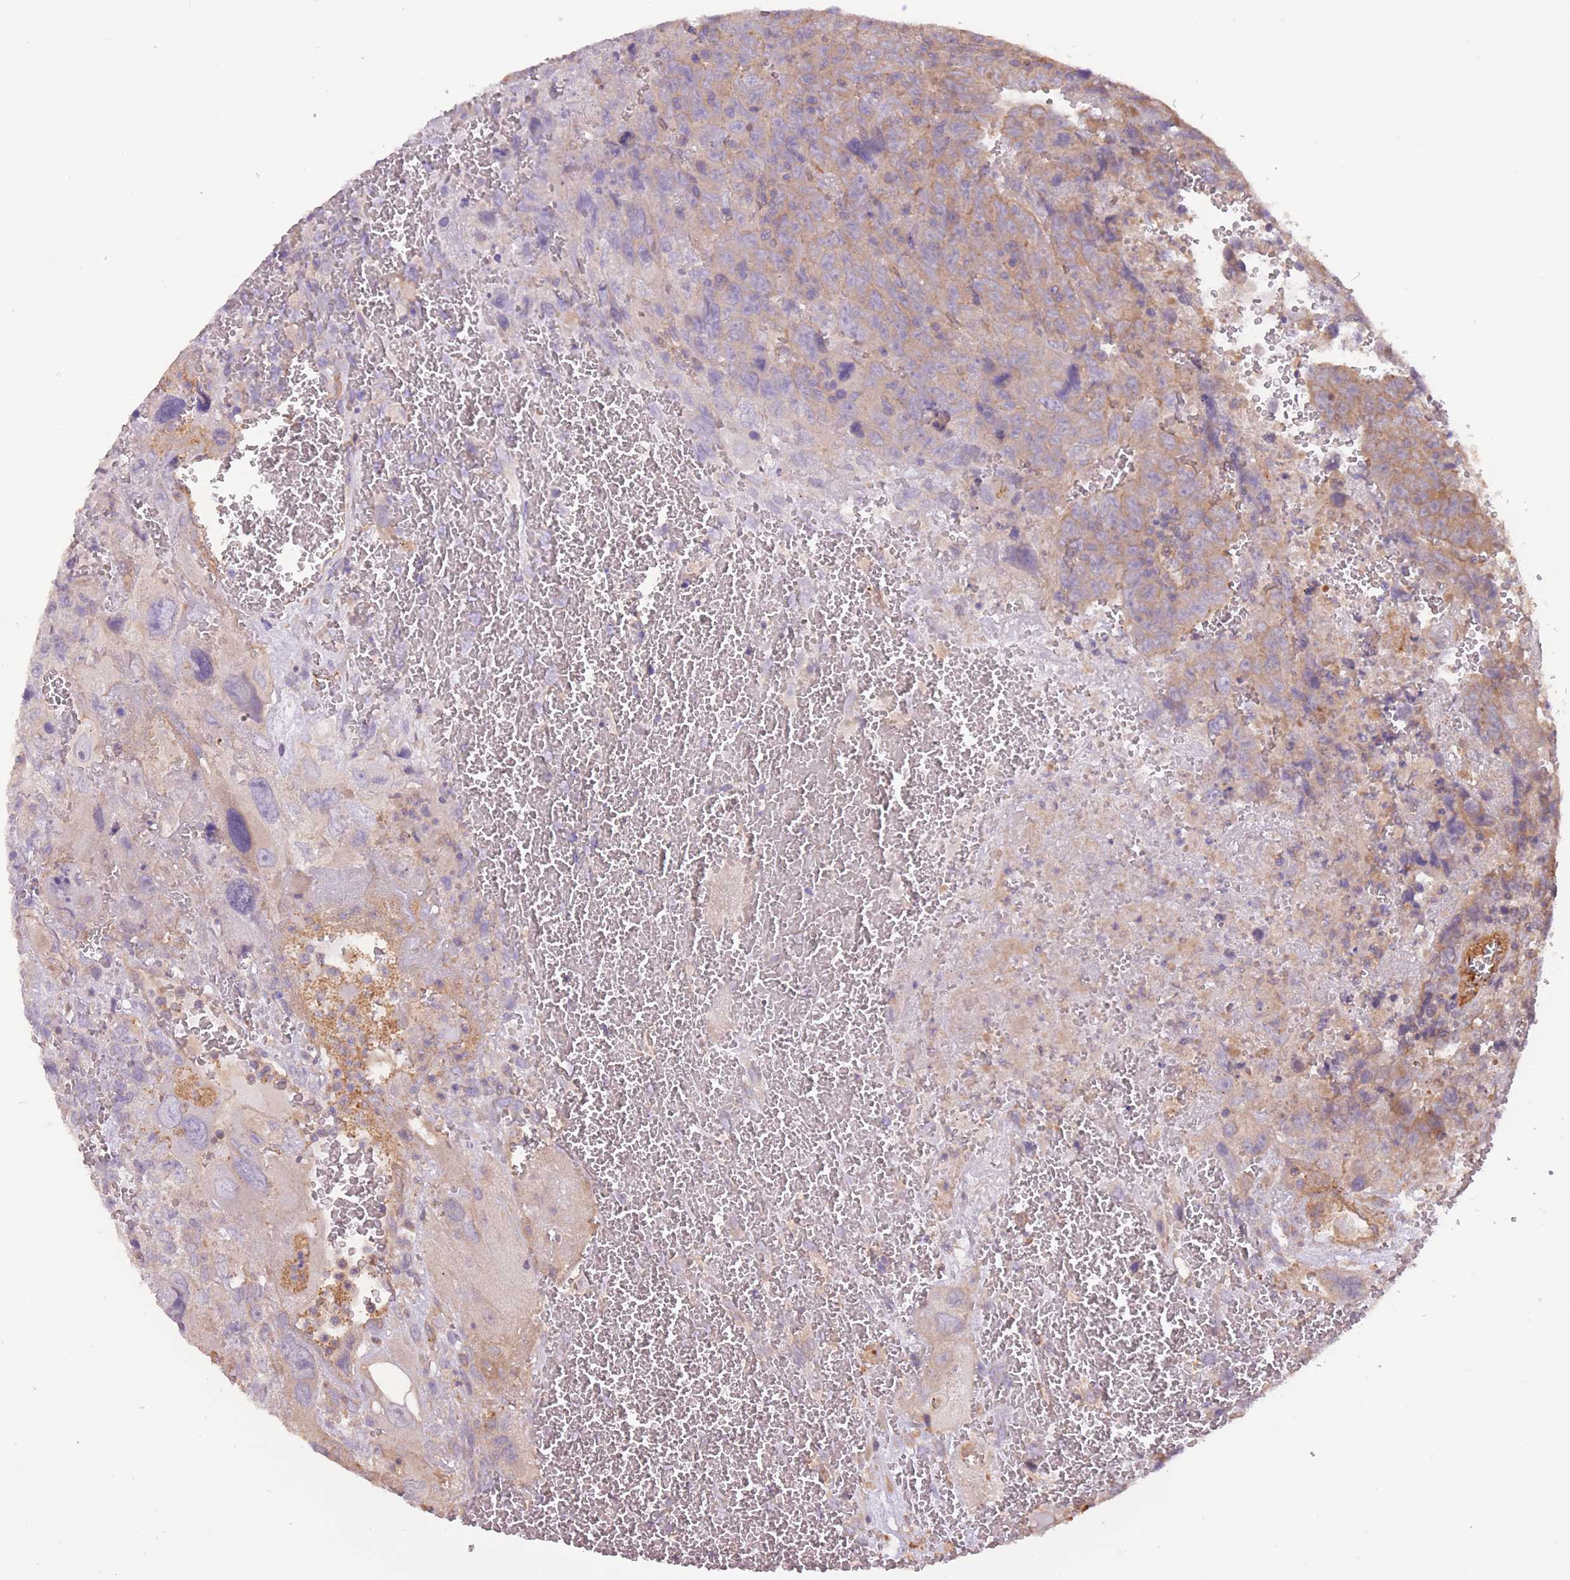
{"staining": {"intensity": "moderate", "quantity": "<25%", "location": "cytoplasmic/membranous"}, "tissue": "testis cancer", "cell_type": "Tumor cells", "image_type": "cancer", "snomed": [{"axis": "morphology", "description": "Carcinoma, Embryonal, NOS"}, {"axis": "topography", "description": "Testis"}], "caption": "High-magnification brightfield microscopy of testis cancer stained with DAB (brown) and counterstained with hematoxylin (blue). tumor cells exhibit moderate cytoplasmic/membranous positivity is present in approximately<25% of cells.", "gene": "ARMH3", "patient": {"sex": "male", "age": 28}}